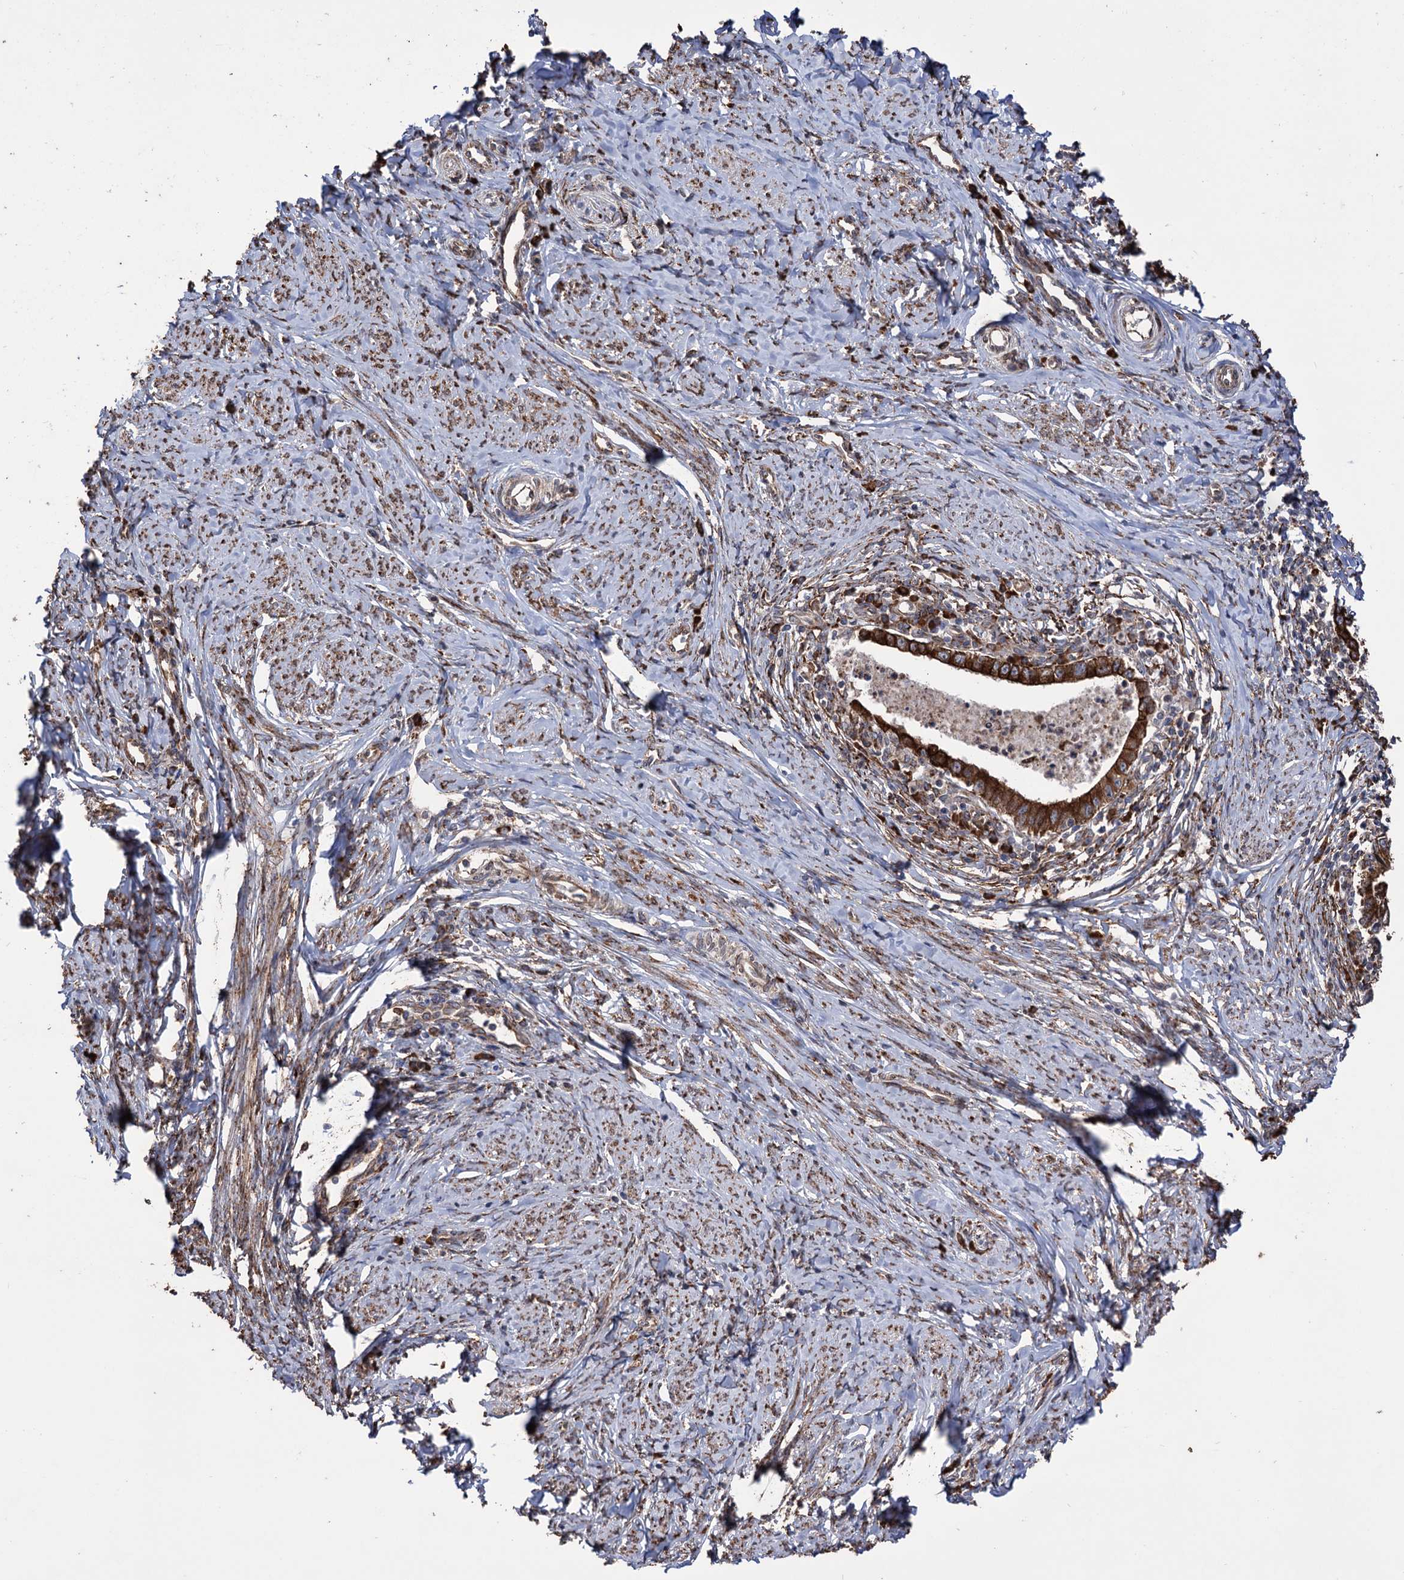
{"staining": {"intensity": "strong", "quantity": ">75%", "location": "cytoplasmic/membranous"}, "tissue": "cervical cancer", "cell_type": "Tumor cells", "image_type": "cancer", "snomed": [{"axis": "morphology", "description": "Adenocarcinoma, NOS"}, {"axis": "topography", "description": "Cervix"}], "caption": "The image shows staining of cervical cancer, revealing strong cytoplasmic/membranous protein positivity (brown color) within tumor cells.", "gene": "CDAN1", "patient": {"sex": "female", "age": 36}}